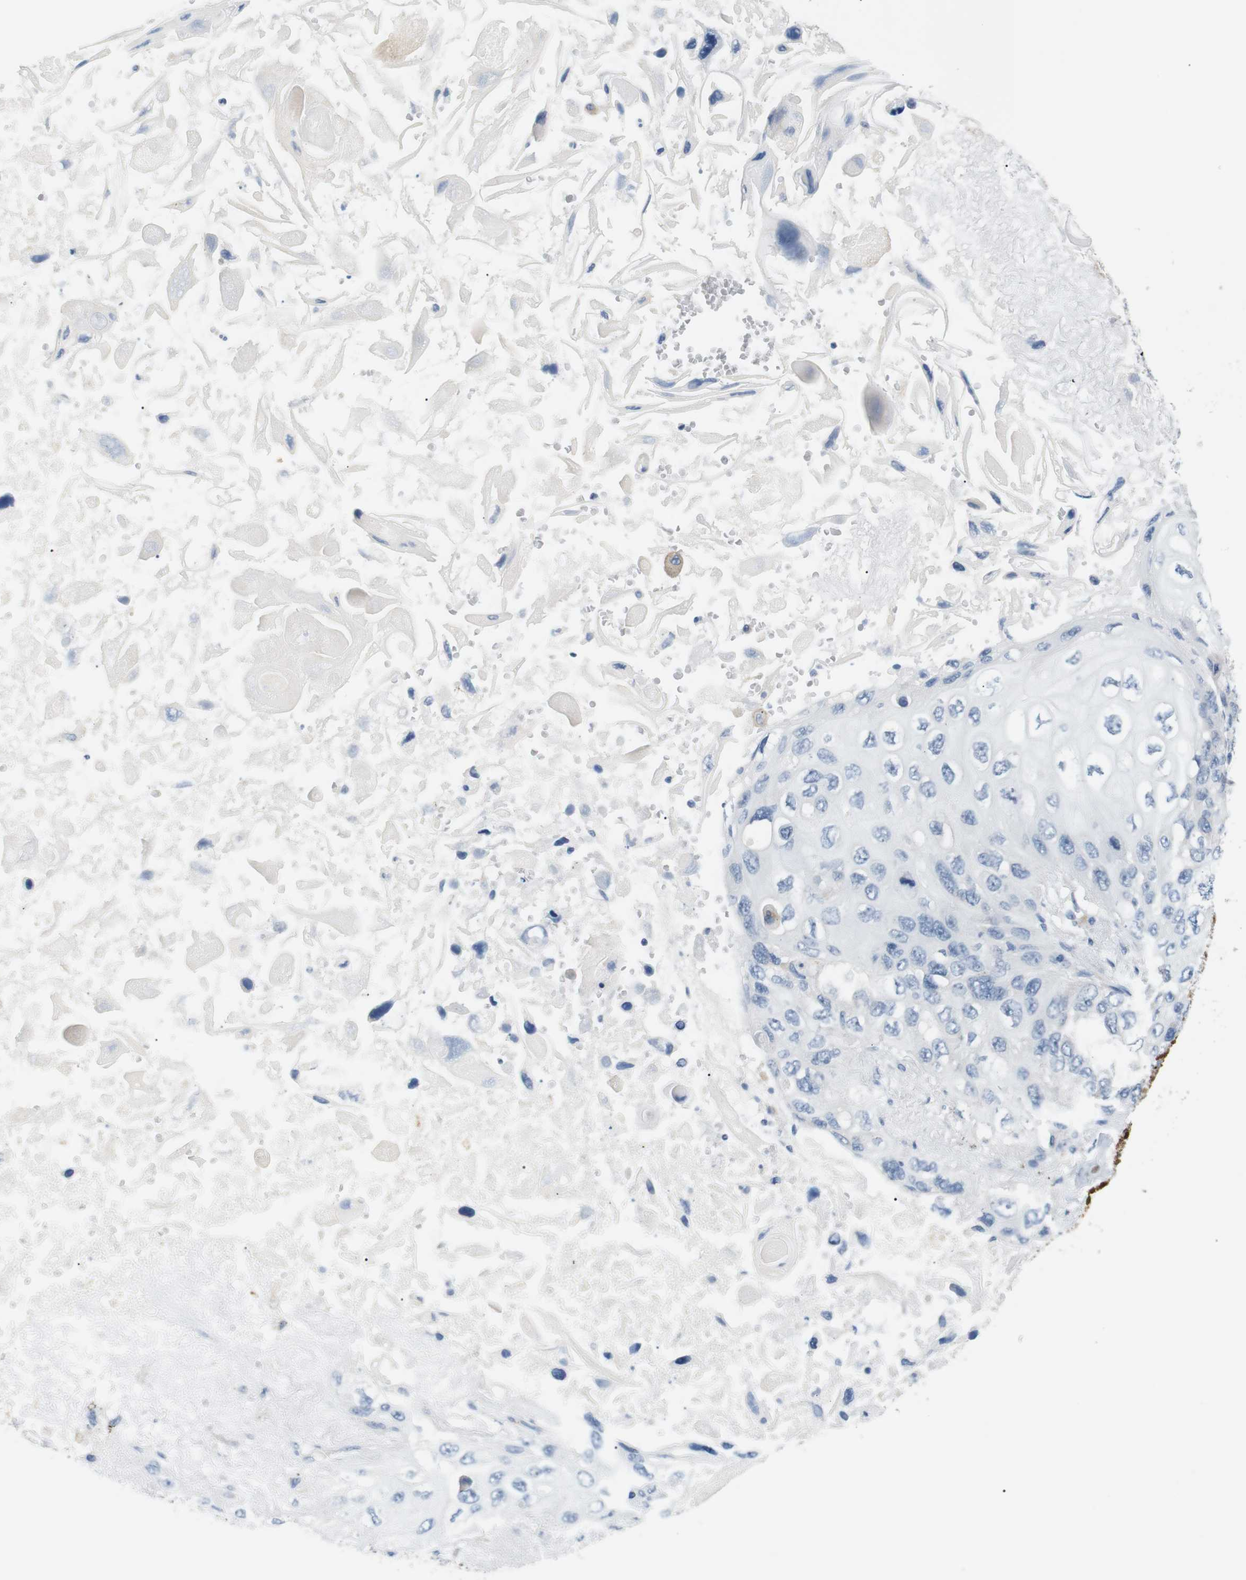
{"staining": {"intensity": "negative", "quantity": "none", "location": "none"}, "tissue": "lung cancer", "cell_type": "Tumor cells", "image_type": "cancer", "snomed": [{"axis": "morphology", "description": "Squamous cell carcinoma, NOS"}, {"axis": "topography", "description": "Lung"}], "caption": "Tumor cells show no significant protein positivity in lung cancer (squamous cell carcinoma). (DAB immunohistochemistry with hematoxylin counter stain).", "gene": "FCGRT", "patient": {"sex": "female", "age": 73}}